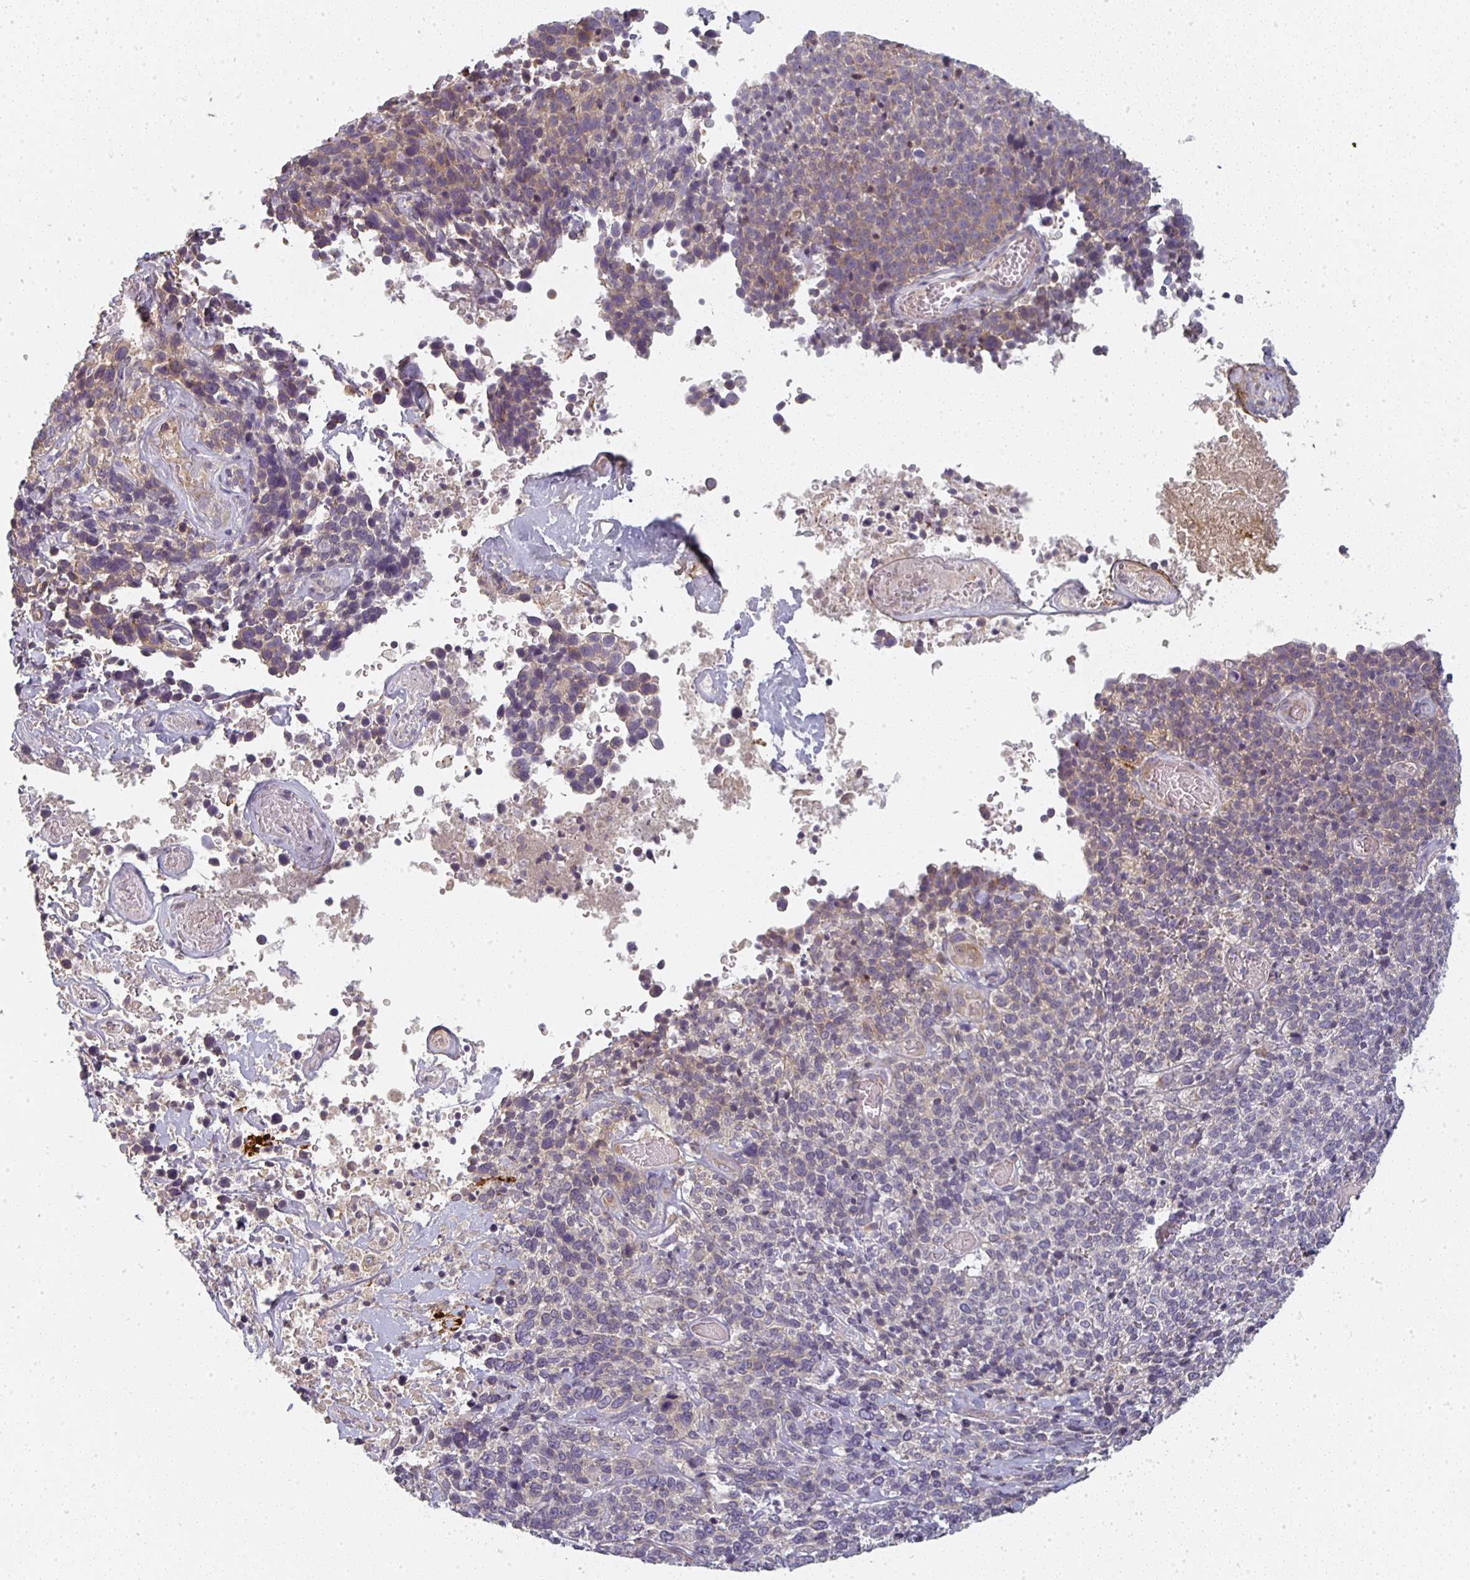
{"staining": {"intensity": "weak", "quantity": "<25%", "location": "cytoplasmic/membranous"}, "tissue": "cervical cancer", "cell_type": "Tumor cells", "image_type": "cancer", "snomed": [{"axis": "morphology", "description": "Squamous cell carcinoma, NOS"}, {"axis": "topography", "description": "Cervix"}], "caption": "Protein analysis of cervical cancer (squamous cell carcinoma) displays no significant expression in tumor cells.", "gene": "CTHRC1", "patient": {"sex": "female", "age": 46}}